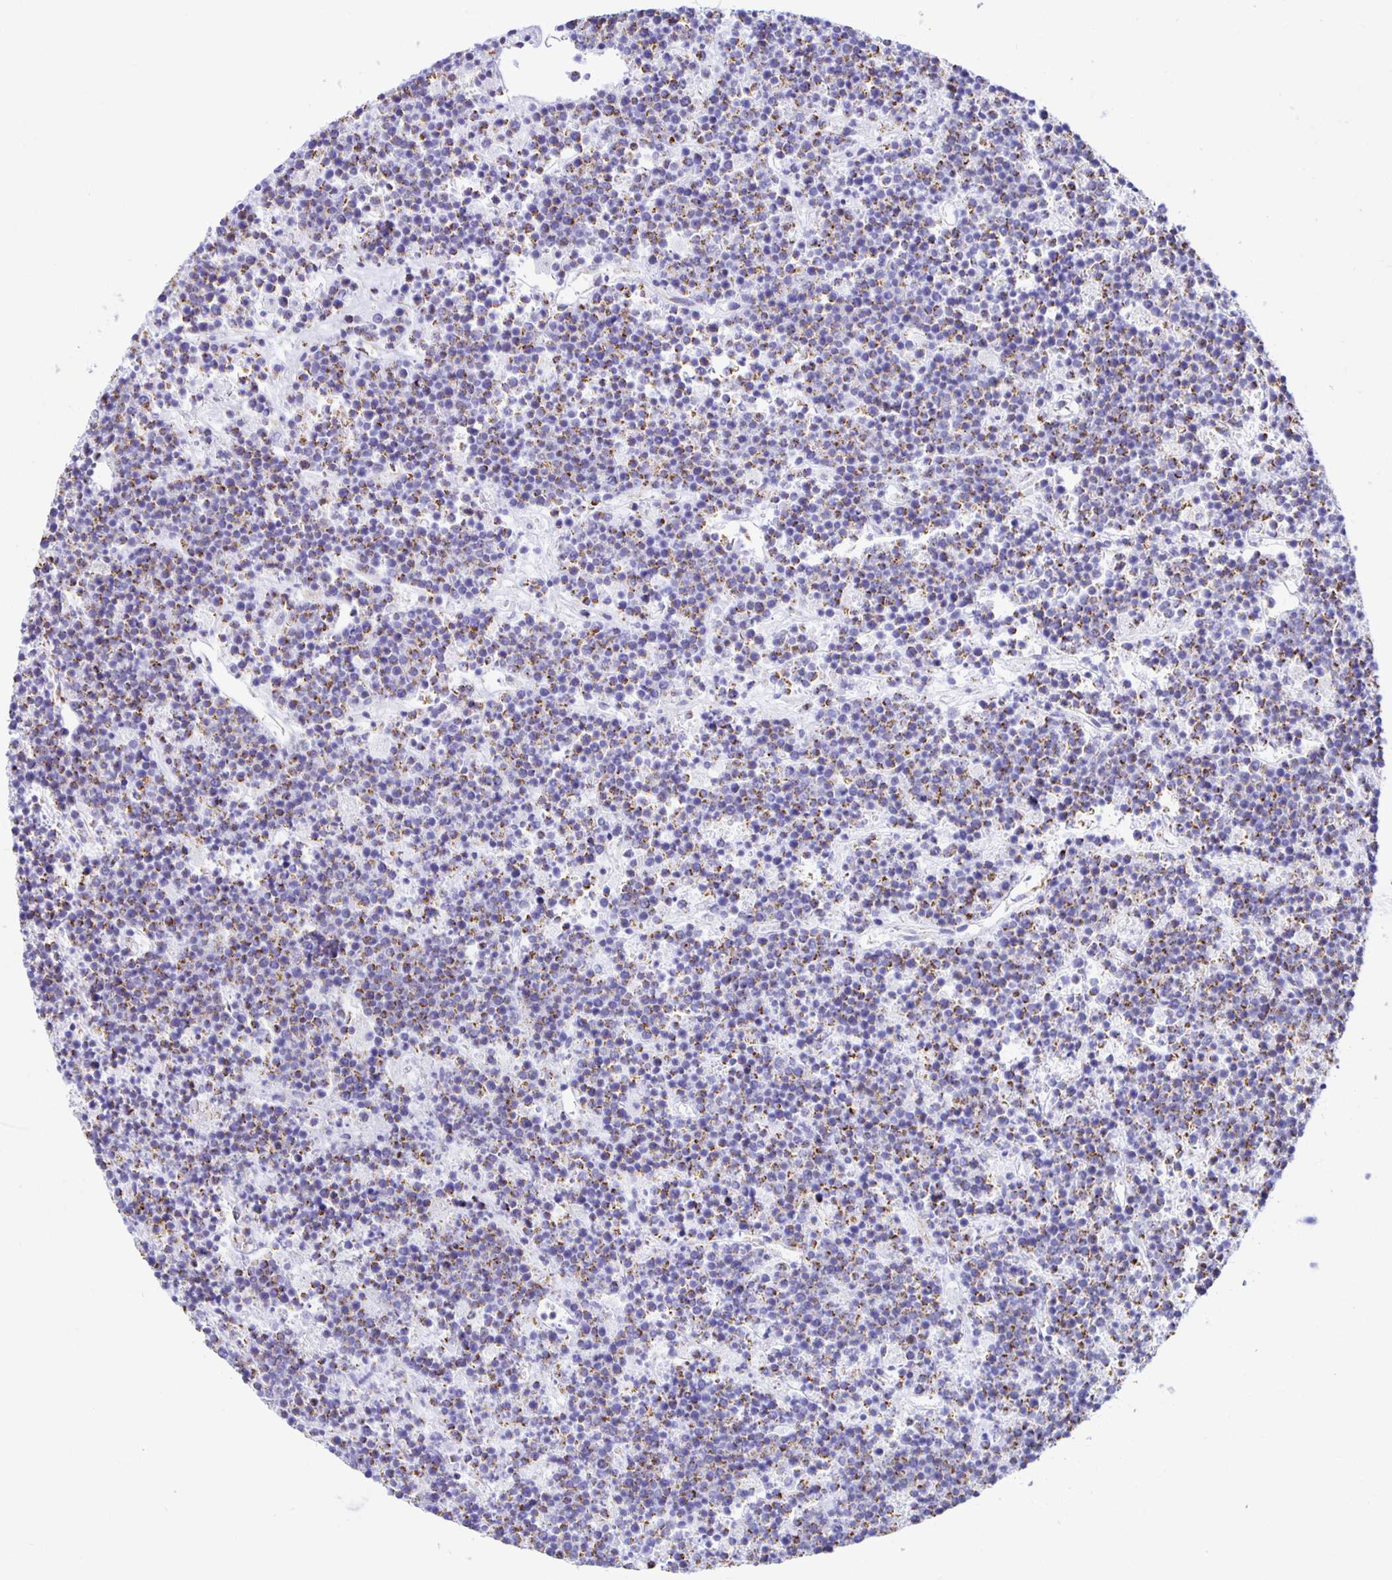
{"staining": {"intensity": "moderate", "quantity": "25%-75%", "location": "cytoplasmic/membranous"}, "tissue": "lymphoma", "cell_type": "Tumor cells", "image_type": "cancer", "snomed": [{"axis": "morphology", "description": "Malignant lymphoma, non-Hodgkin's type, High grade"}, {"axis": "topography", "description": "Ovary"}], "caption": "Protein staining of lymphoma tissue displays moderate cytoplasmic/membranous positivity in approximately 25%-75% of tumor cells.", "gene": "PLAAT2", "patient": {"sex": "female", "age": 56}}